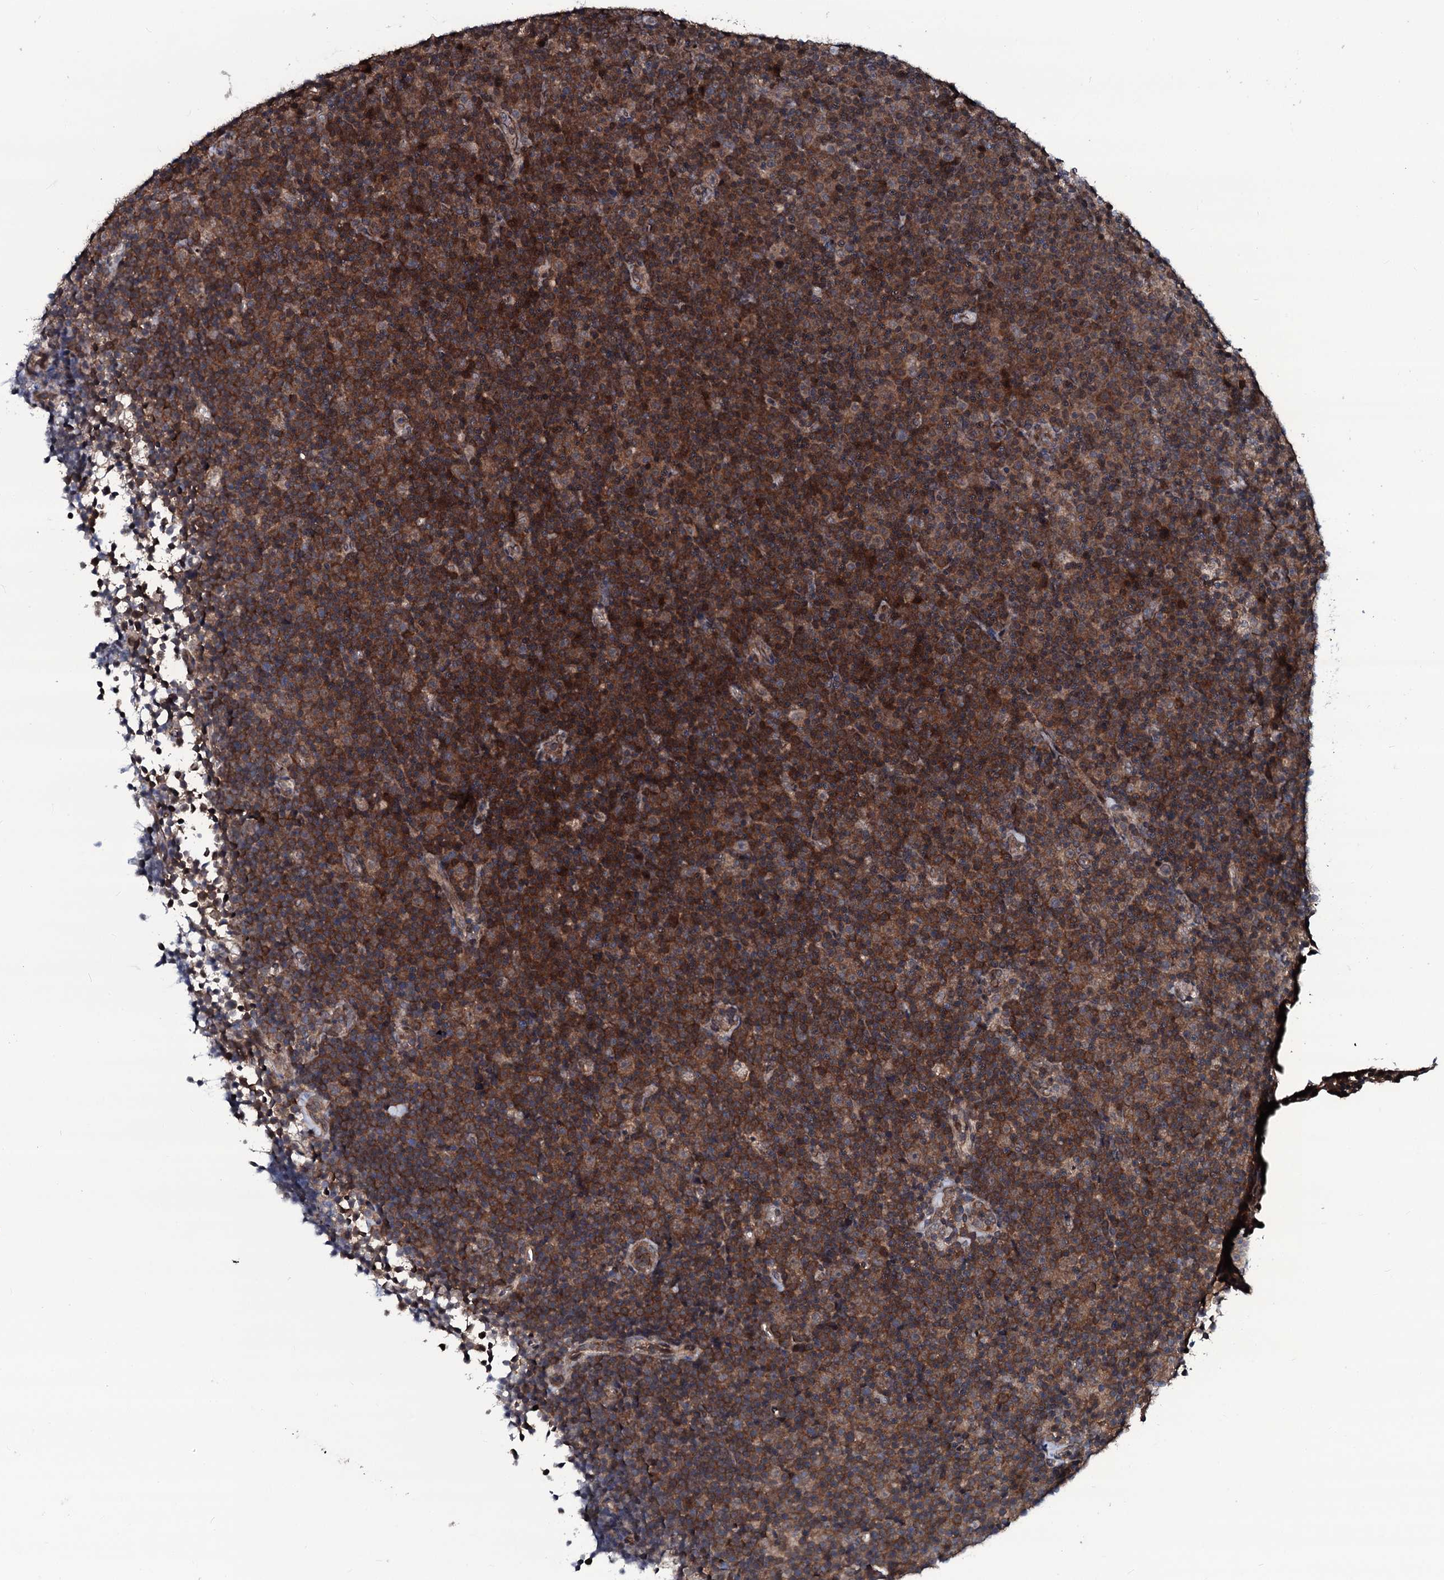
{"staining": {"intensity": "moderate", "quantity": "25%-75%", "location": "cytoplasmic/membranous"}, "tissue": "lymphoma", "cell_type": "Tumor cells", "image_type": "cancer", "snomed": [{"axis": "morphology", "description": "Malignant lymphoma, non-Hodgkin's type, Low grade"}, {"axis": "topography", "description": "Lymph node"}], "caption": "A photomicrograph of human lymphoma stained for a protein exhibits moderate cytoplasmic/membranous brown staining in tumor cells.", "gene": "OGFOD2", "patient": {"sex": "female", "age": 67}}